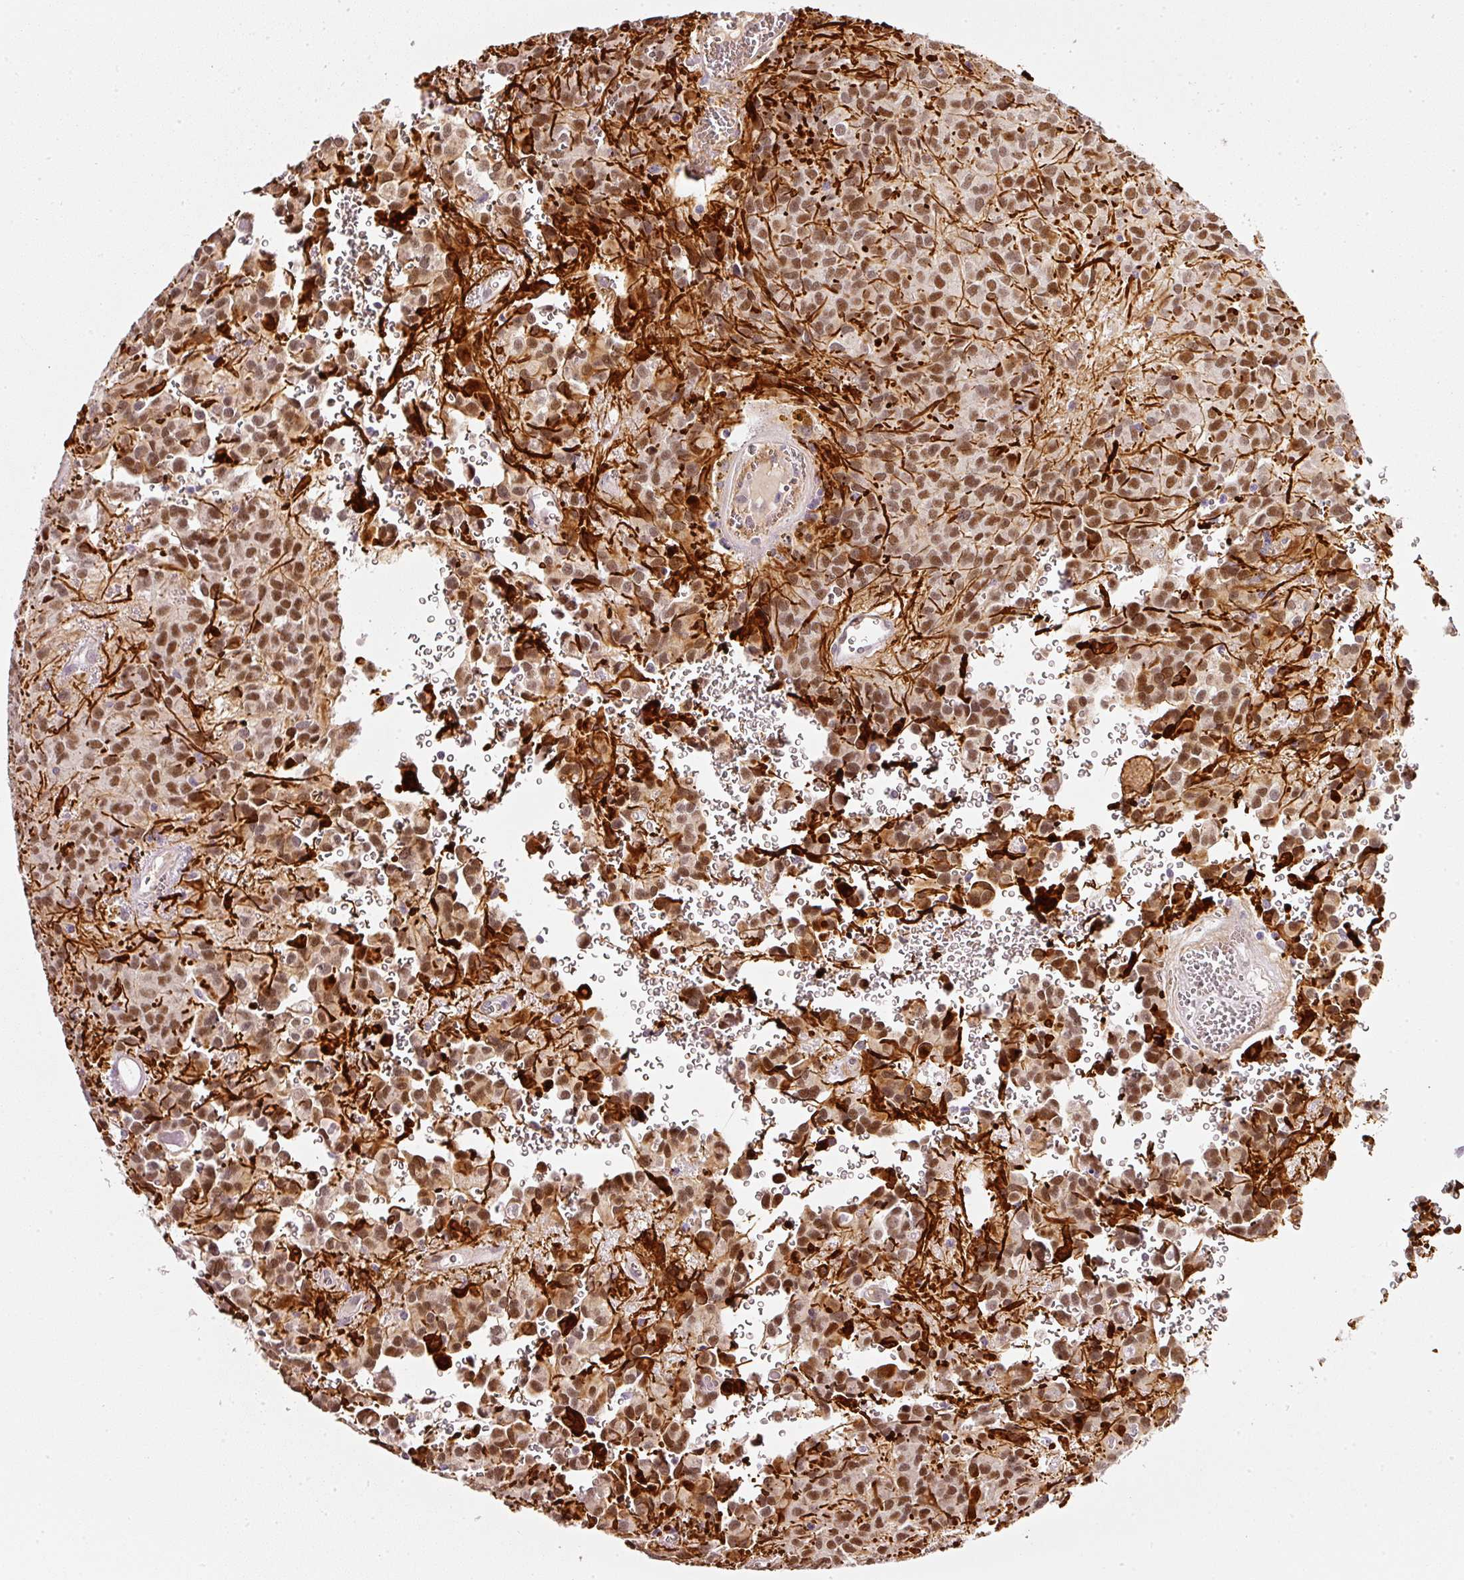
{"staining": {"intensity": "strong", "quantity": ">75%", "location": "nuclear"}, "tissue": "glioma", "cell_type": "Tumor cells", "image_type": "cancer", "snomed": [{"axis": "morphology", "description": "Glioma, malignant, Low grade"}, {"axis": "topography", "description": "Brain"}], "caption": "Malignant glioma (low-grade) was stained to show a protein in brown. There is high levels of strong nuclear positivity in about >75% of tumor cells.", "gene": "TOGARAM1", "patient": {"sex": "male", "age": 56}}